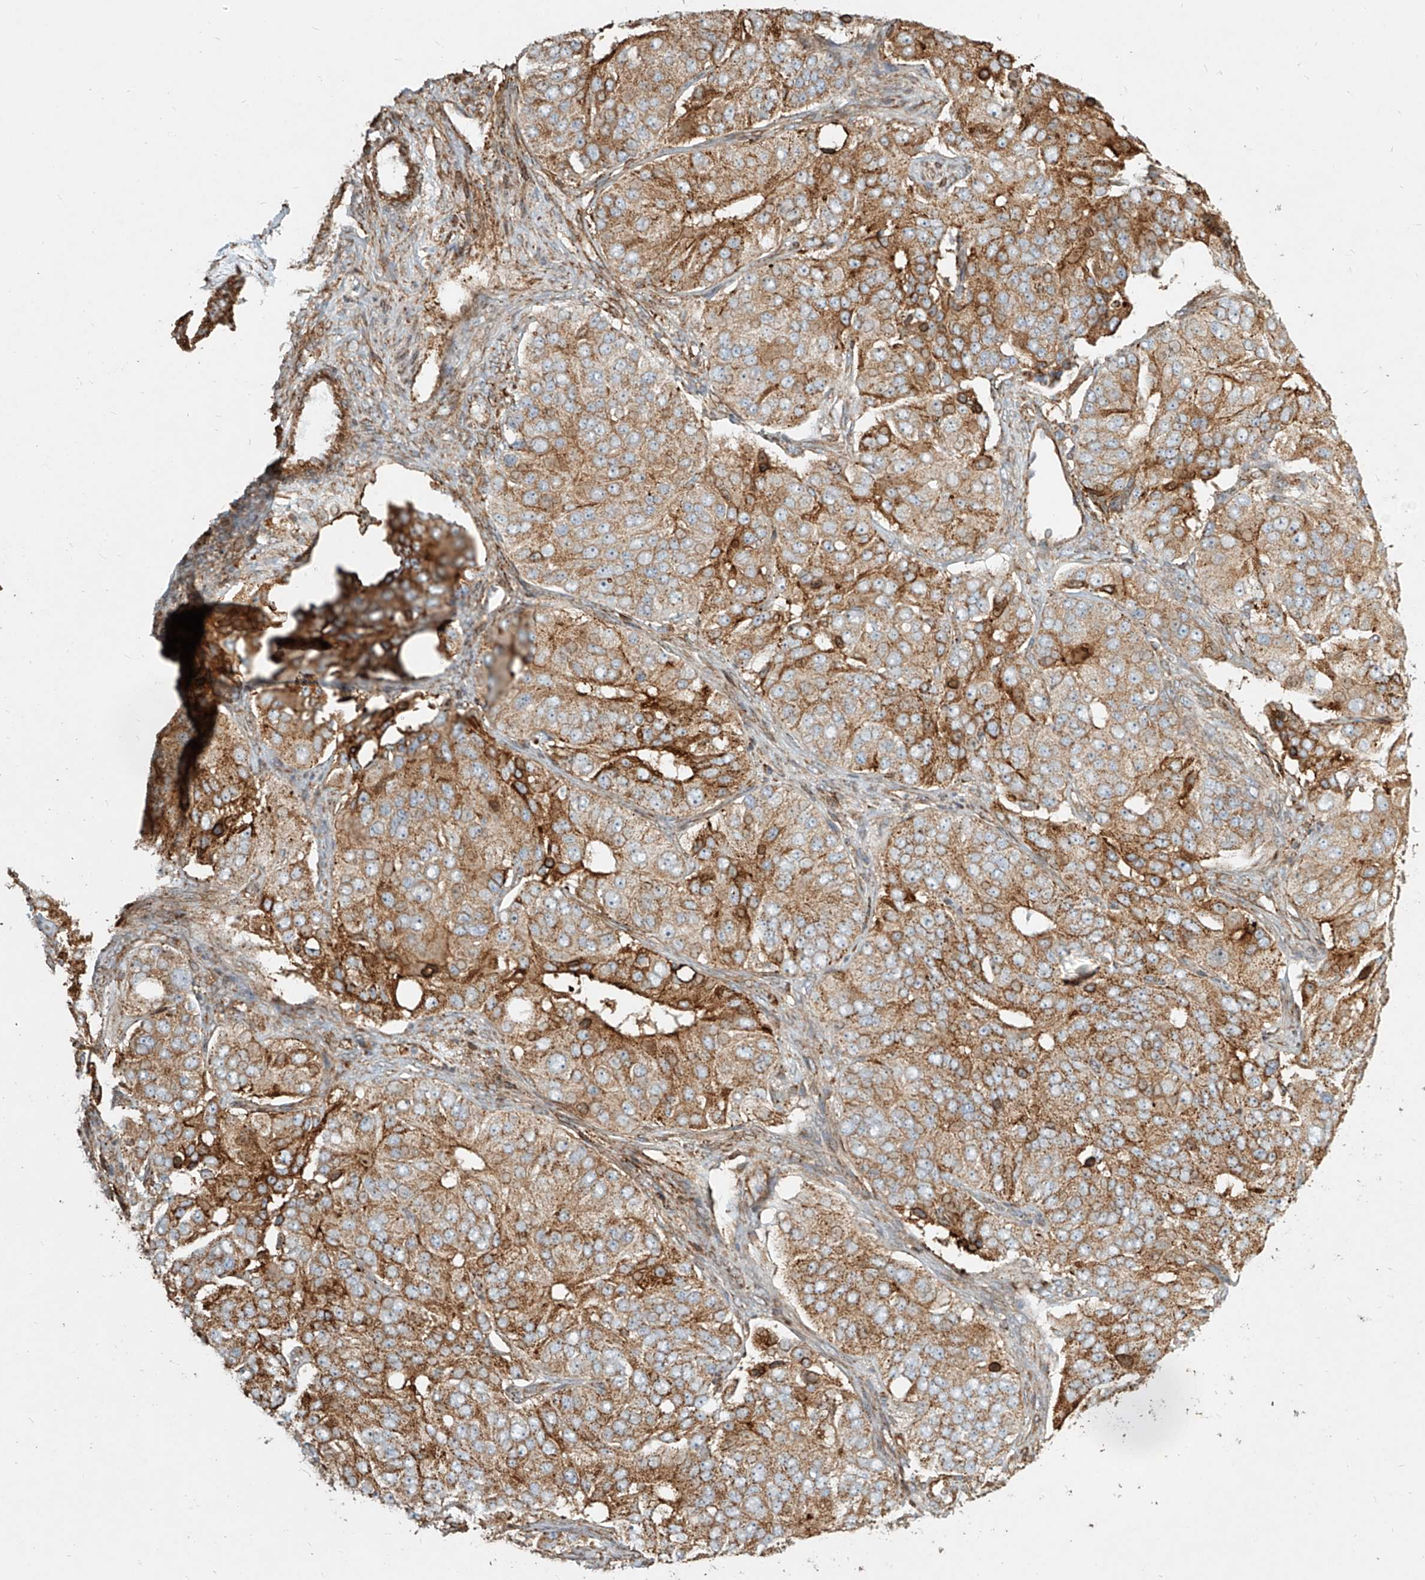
{"staining": {"intensity": "moderate", "quantity": ">75%", "location": "cytoplasmic/membranous"}, "tissue": "ovarian cancer", "cell_type": "Tumor cells", "image_type": "cancer", "snomed": [{"axis": "morphology", "description": "Carcinoma, endometroid"}, {"axis": "topography", "description": "Ovary"}], "caption": "Approximately >75% of tumor cells in ovarian cancer (endometroid carcinoma) reveal moderate cytoplasmic/membranous protein positivity as visualized by brown immunohistochemical staining.", "gene": "MTX2", "patient": {"sex": "female", "age": 51}}